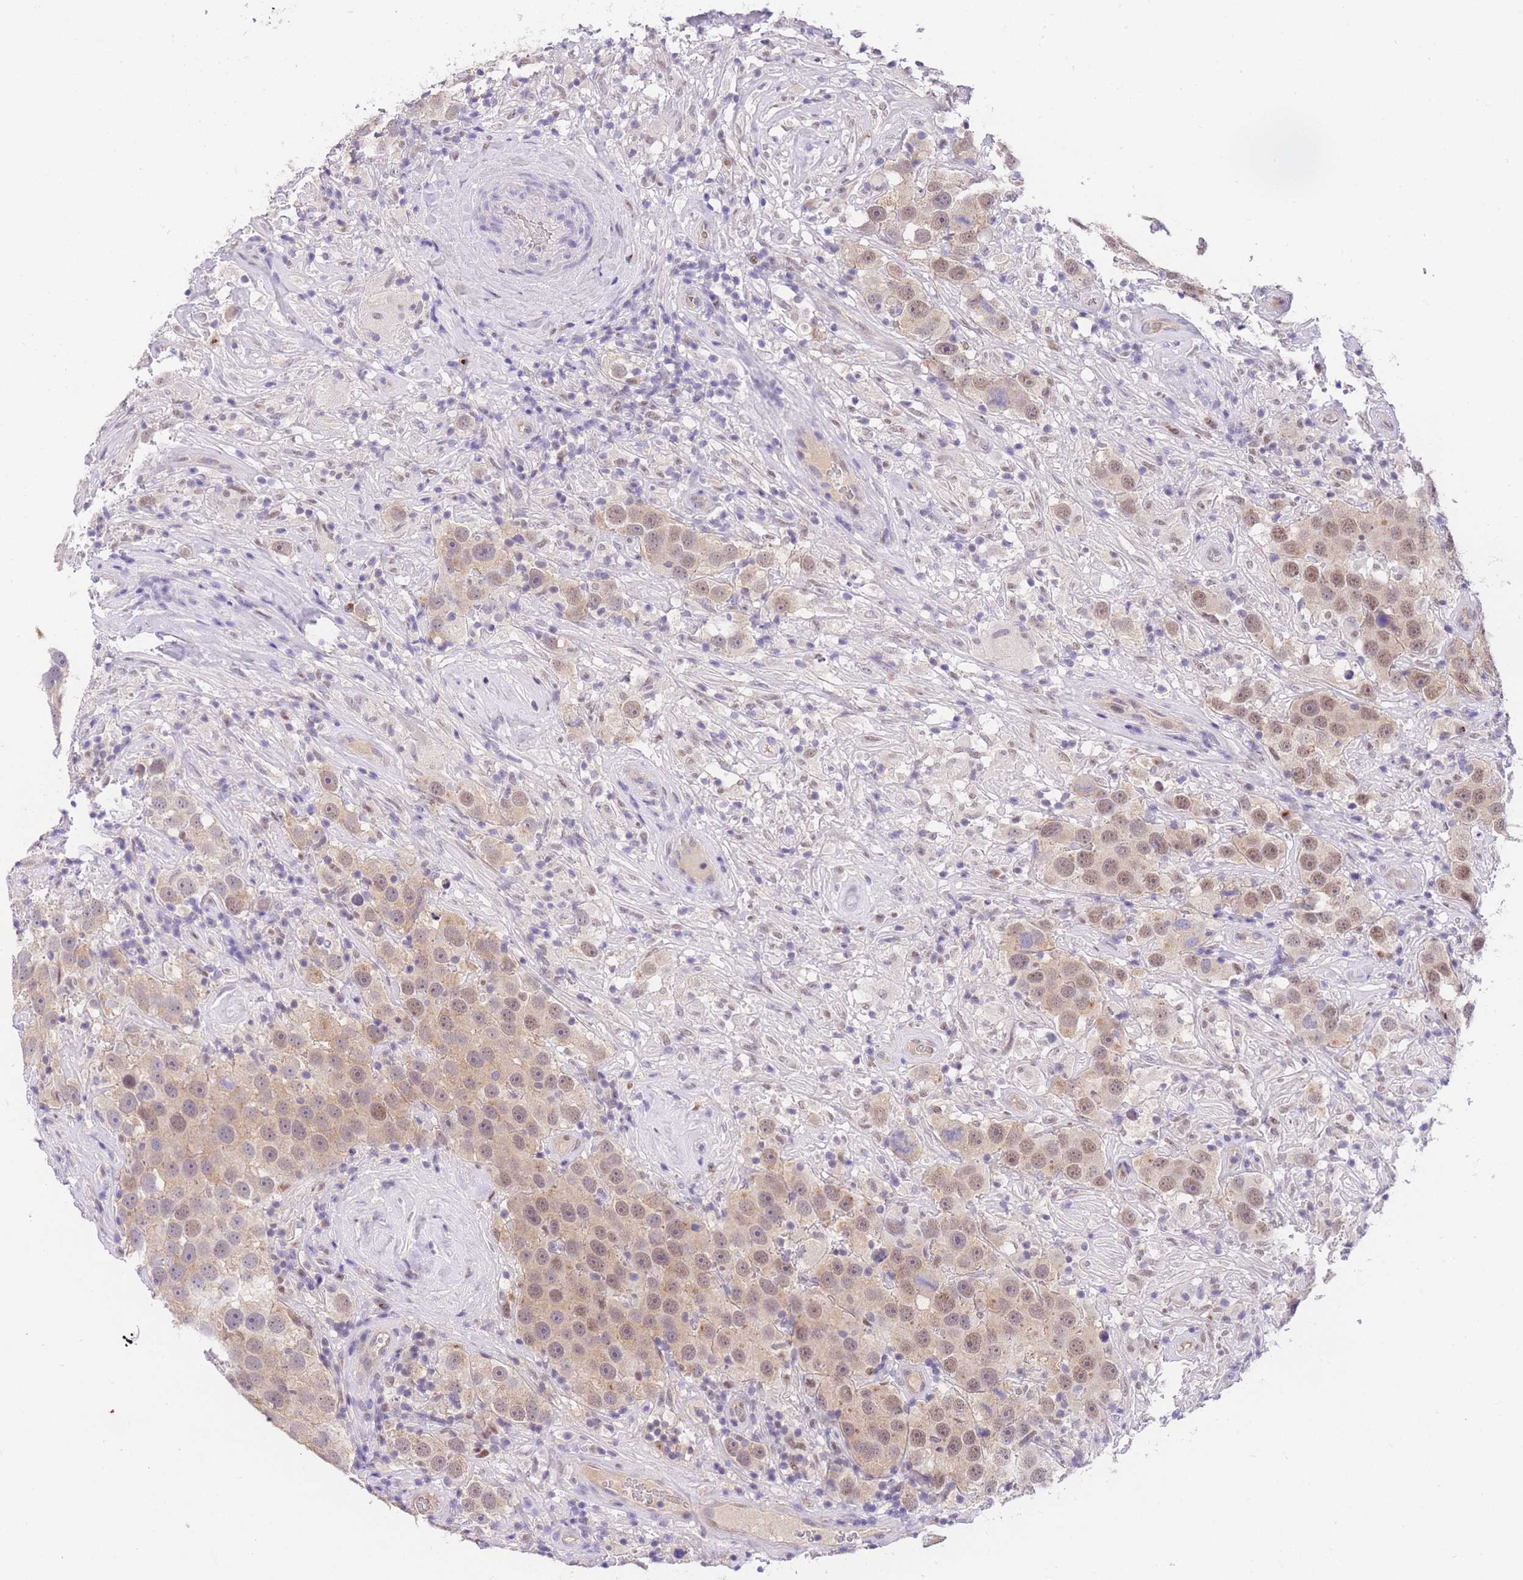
{"staining": {"intensity": "moderate", "quantity": "<25%", "location": "nuclear"}, "tissue": "testis cancer", "cell_type": "Tumor cells", "image_type": "cancer", "snomed": [{"axis": "morphology", "description": "Seminoma, NOS"}, {"axis": "topography", "description": "Testis"}], "caption": "Moderate nuclear staining is seen in approximately <25% of tumor cells in testis seminoma.", "gene": "SLC35F2", "patient": {"sex": "male", "age": 49}}